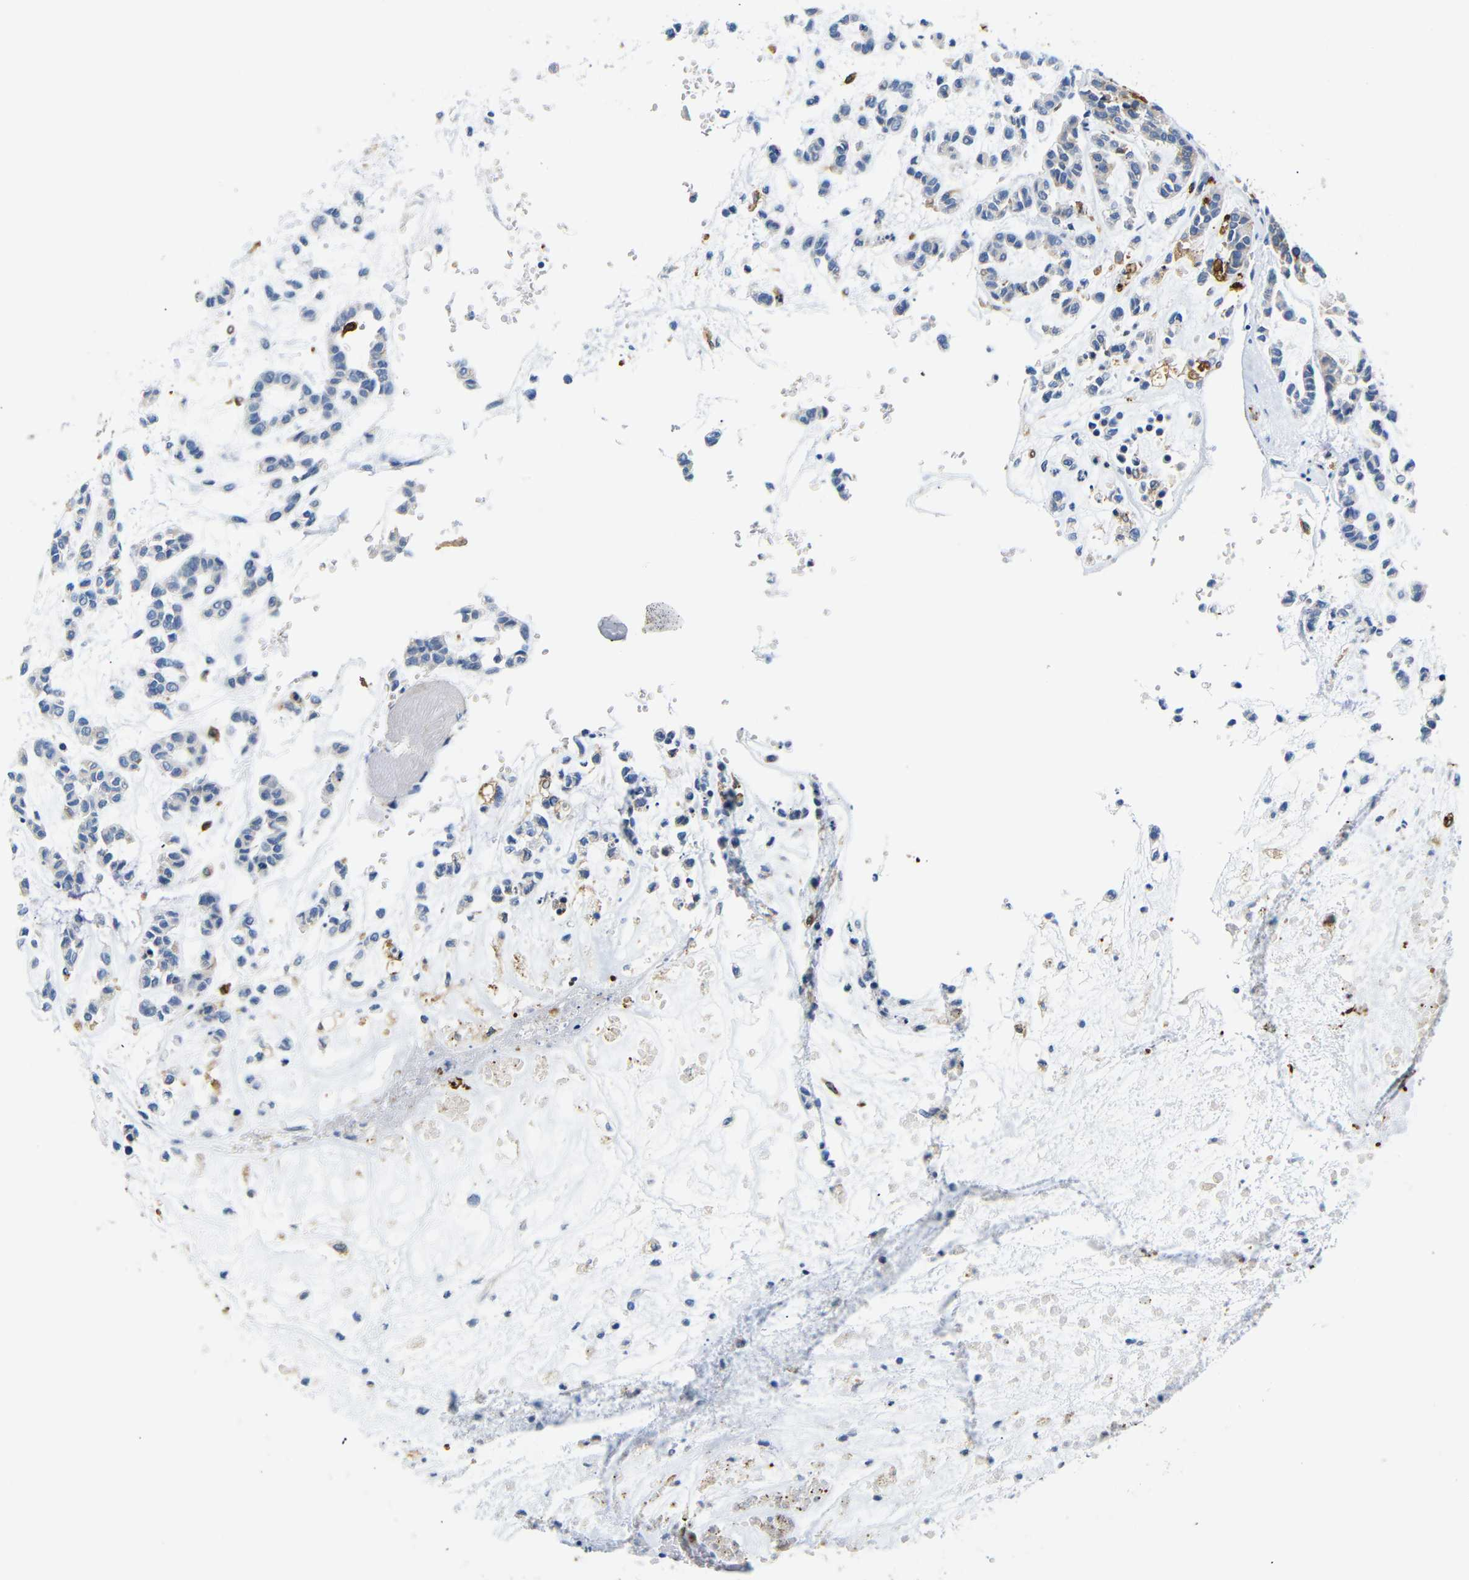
{"staining": {"intensity": "negative", "quantity": "none", "location": "none"}, "tissue": "head and neck cancer", "cell_type": "Tumor cells", "image_type": "cancer", "snomed": [{"axis": "morphology", "description": "Adenocarcinoma, NOS"}, {"axis": "morphology", "description": "Adenoma, NOS"}, {"axis": "topography", "description": "Head-Neck"}], "caption": "Immunohistochemical staining of human head and neck adenoma exhibits no significant positivity in tumor cells.", "gene": "HLA-DQB1", "patient": {"sex": "female", "age": 55}}